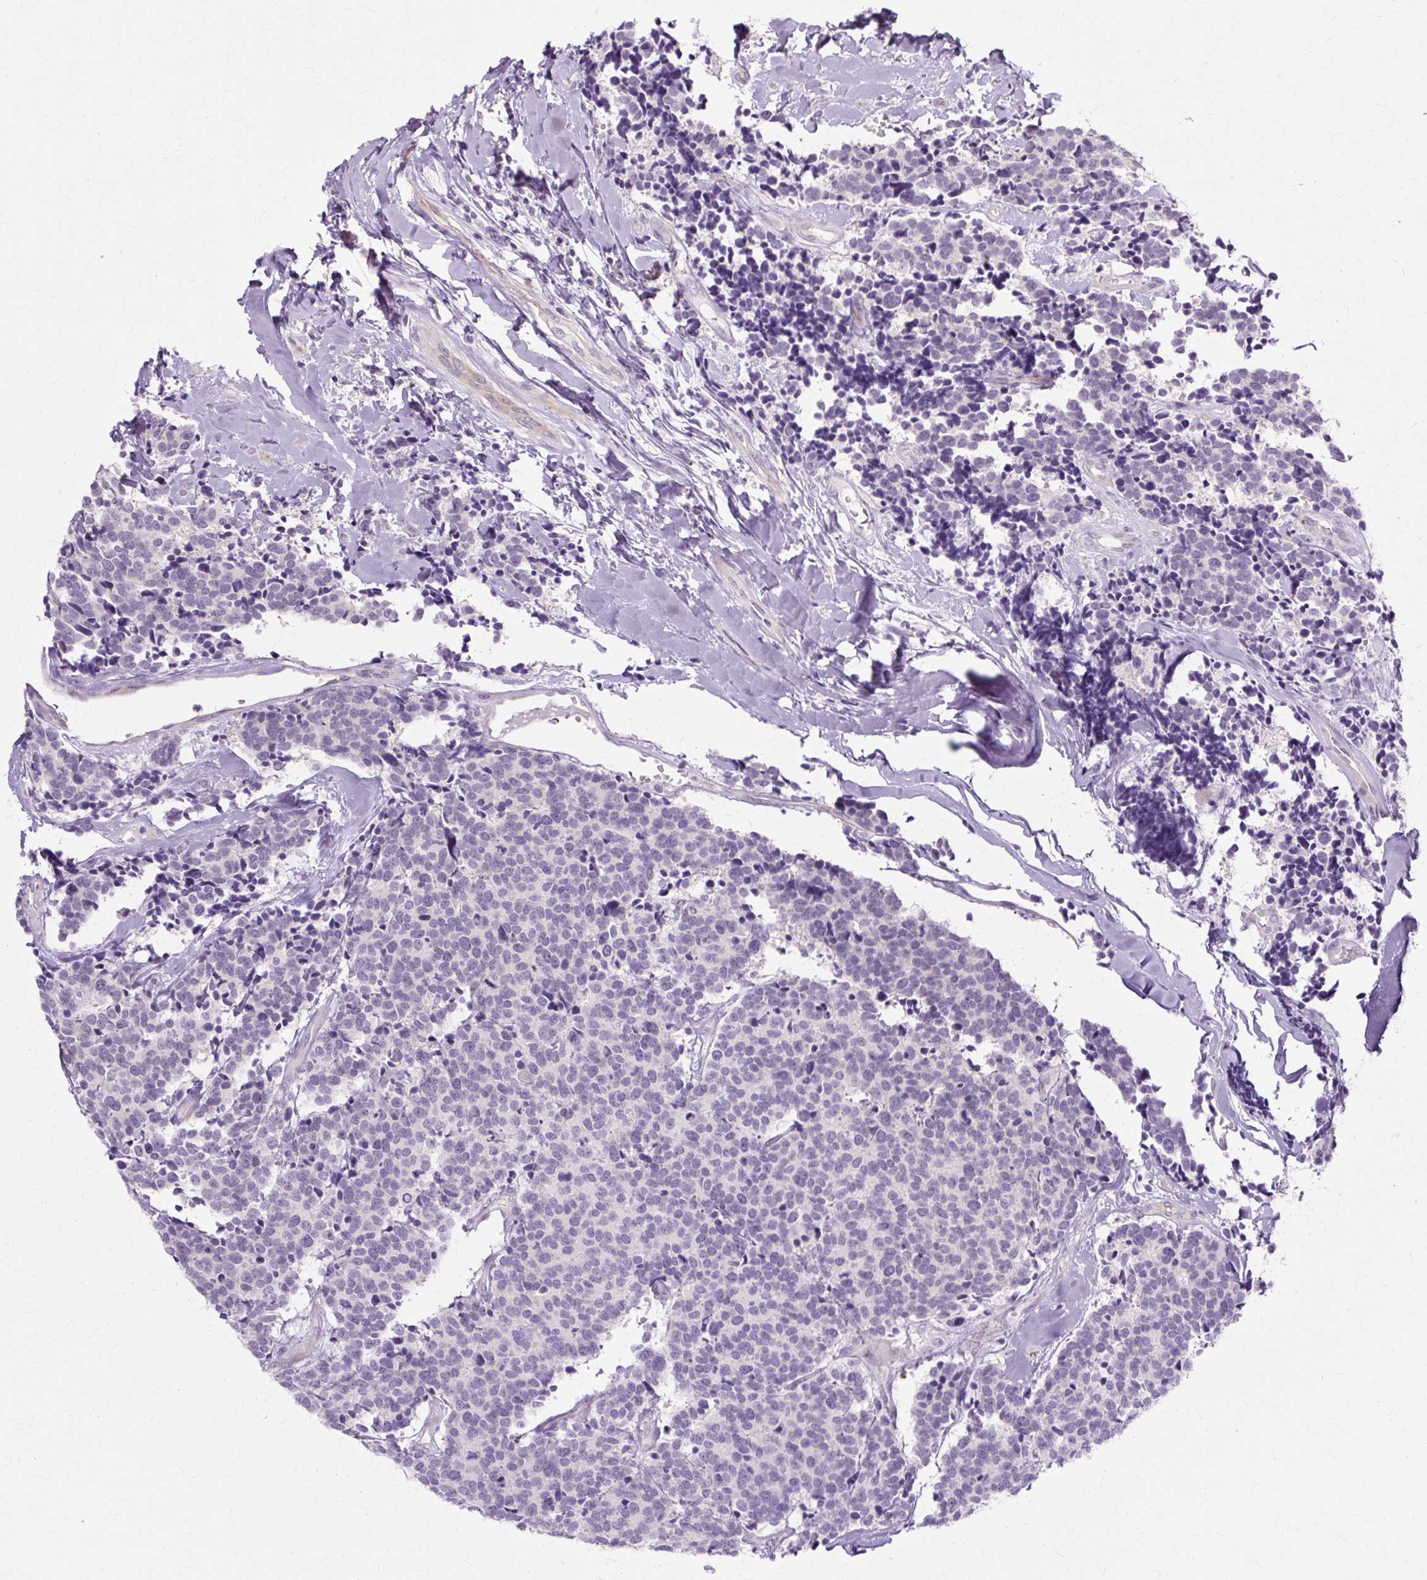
{"staining": {"intensity": "negative", "quantity": "none", "location": "none"}, "tissue": "carcinoid", "cell_type": "Tumor cells", "image_type": "cancer", "snomed": [{"axis": "morphology", "description": "Carcinoid, malignant, NOS"}, {"axis": "topography", "description": "Skin"}], "caption": "Tumor cells show no significant staining in carcinoid. (DAB (3,3'-diaminobenzidine) IHC with hematoxylin counter stain).", "gene": "ZNF35", "patient": {"sex": "female", "age": 79}}